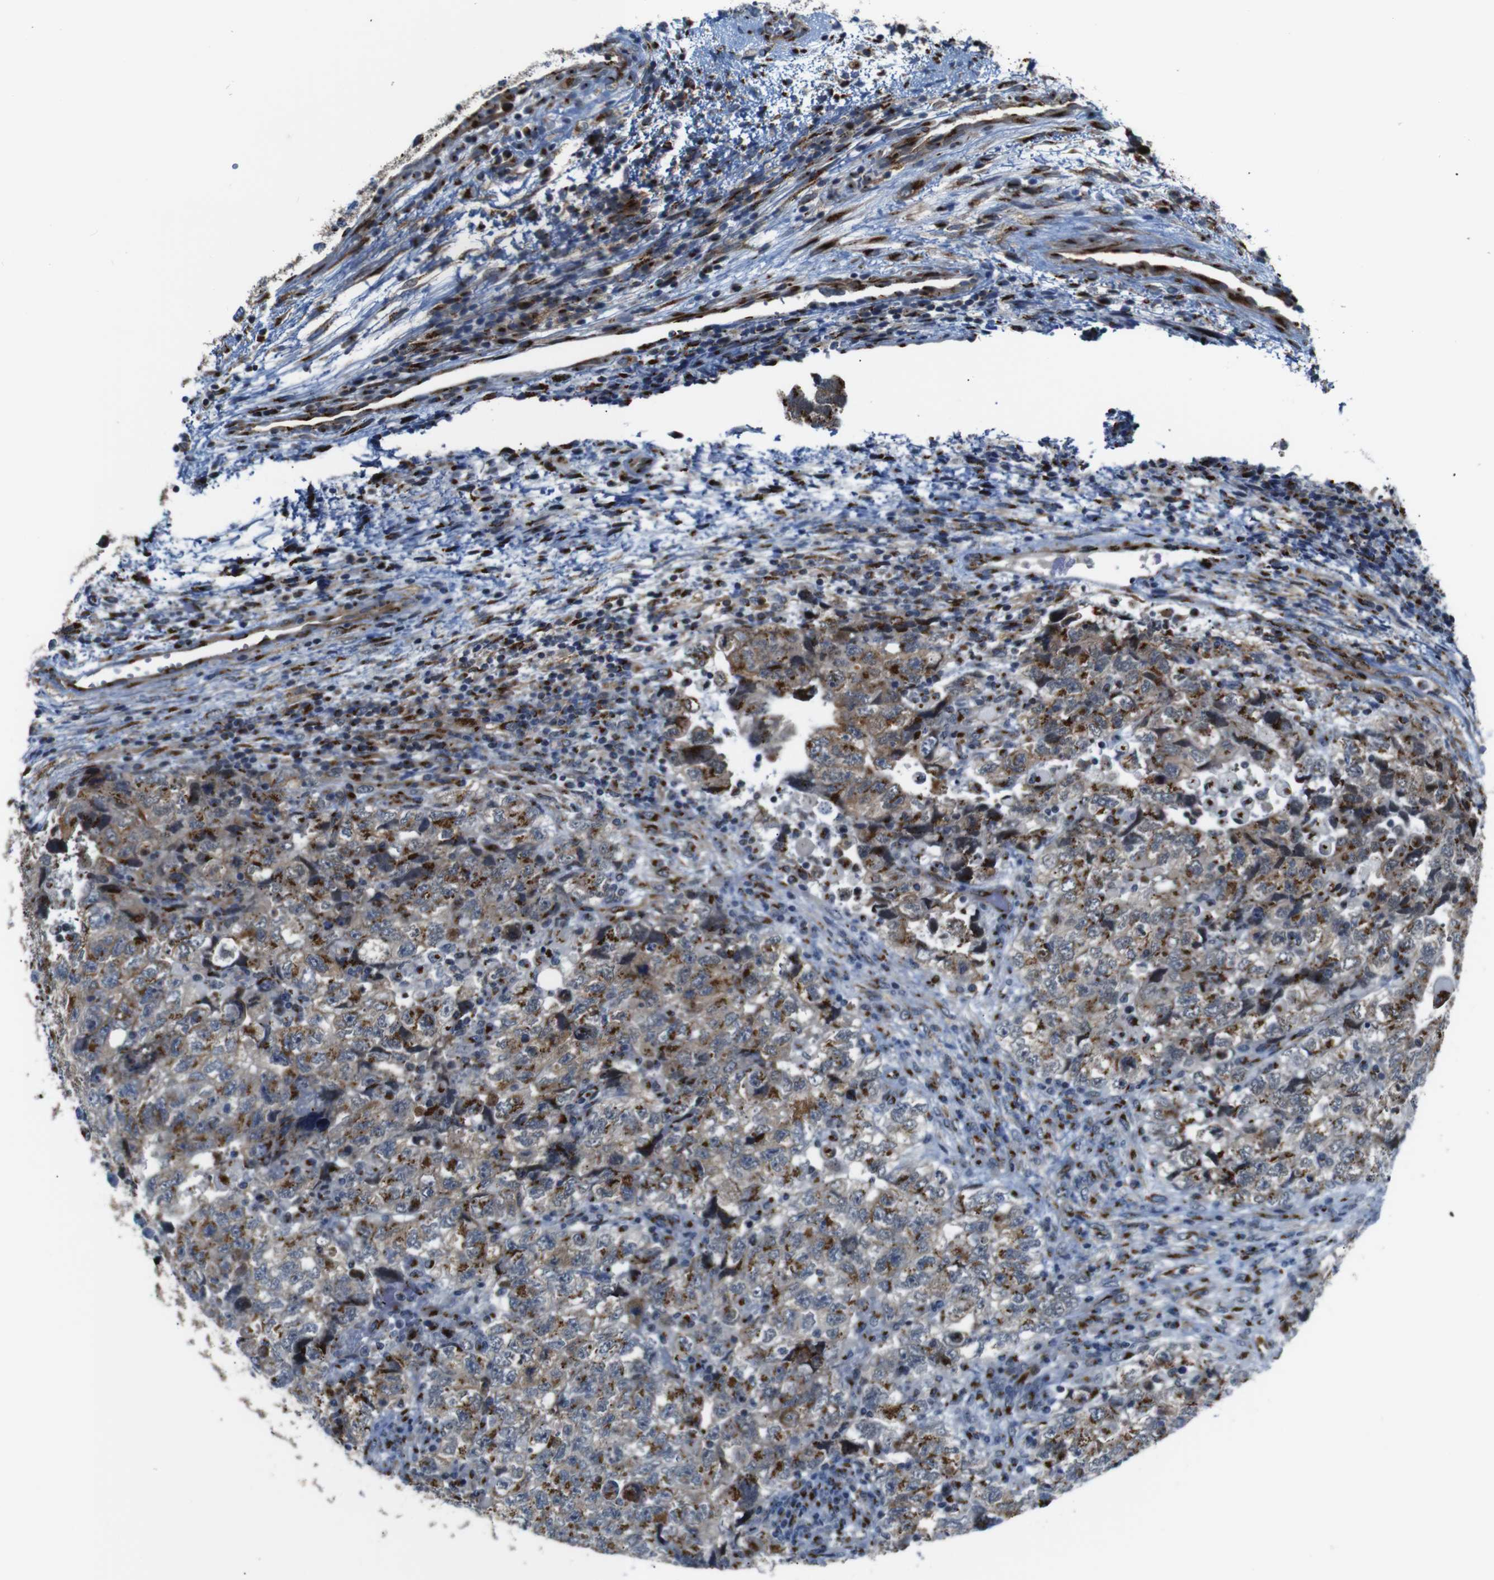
{"staining": {"intensity": "strong", "quantity": ">75%", "location": "cytoplasmic/membranous"}, "tissue": "testis cancer", "cell_type": "Tumor cells", "image_type": "cancer", "snomed": [{"axis": "morphology", "description": "Carcinoma, Embryonal, NOS"}, {"axis": "topography", "description": "Testis"}], "caption": "About >75% of tumor cells in human testis embryonal carcinoma show strong cytoplasmic/membranous protein staining as visualized by brown immunohistochemical staining.", "gene": "TGOLN2", "patient": {"sex": "male", "age": 36}}